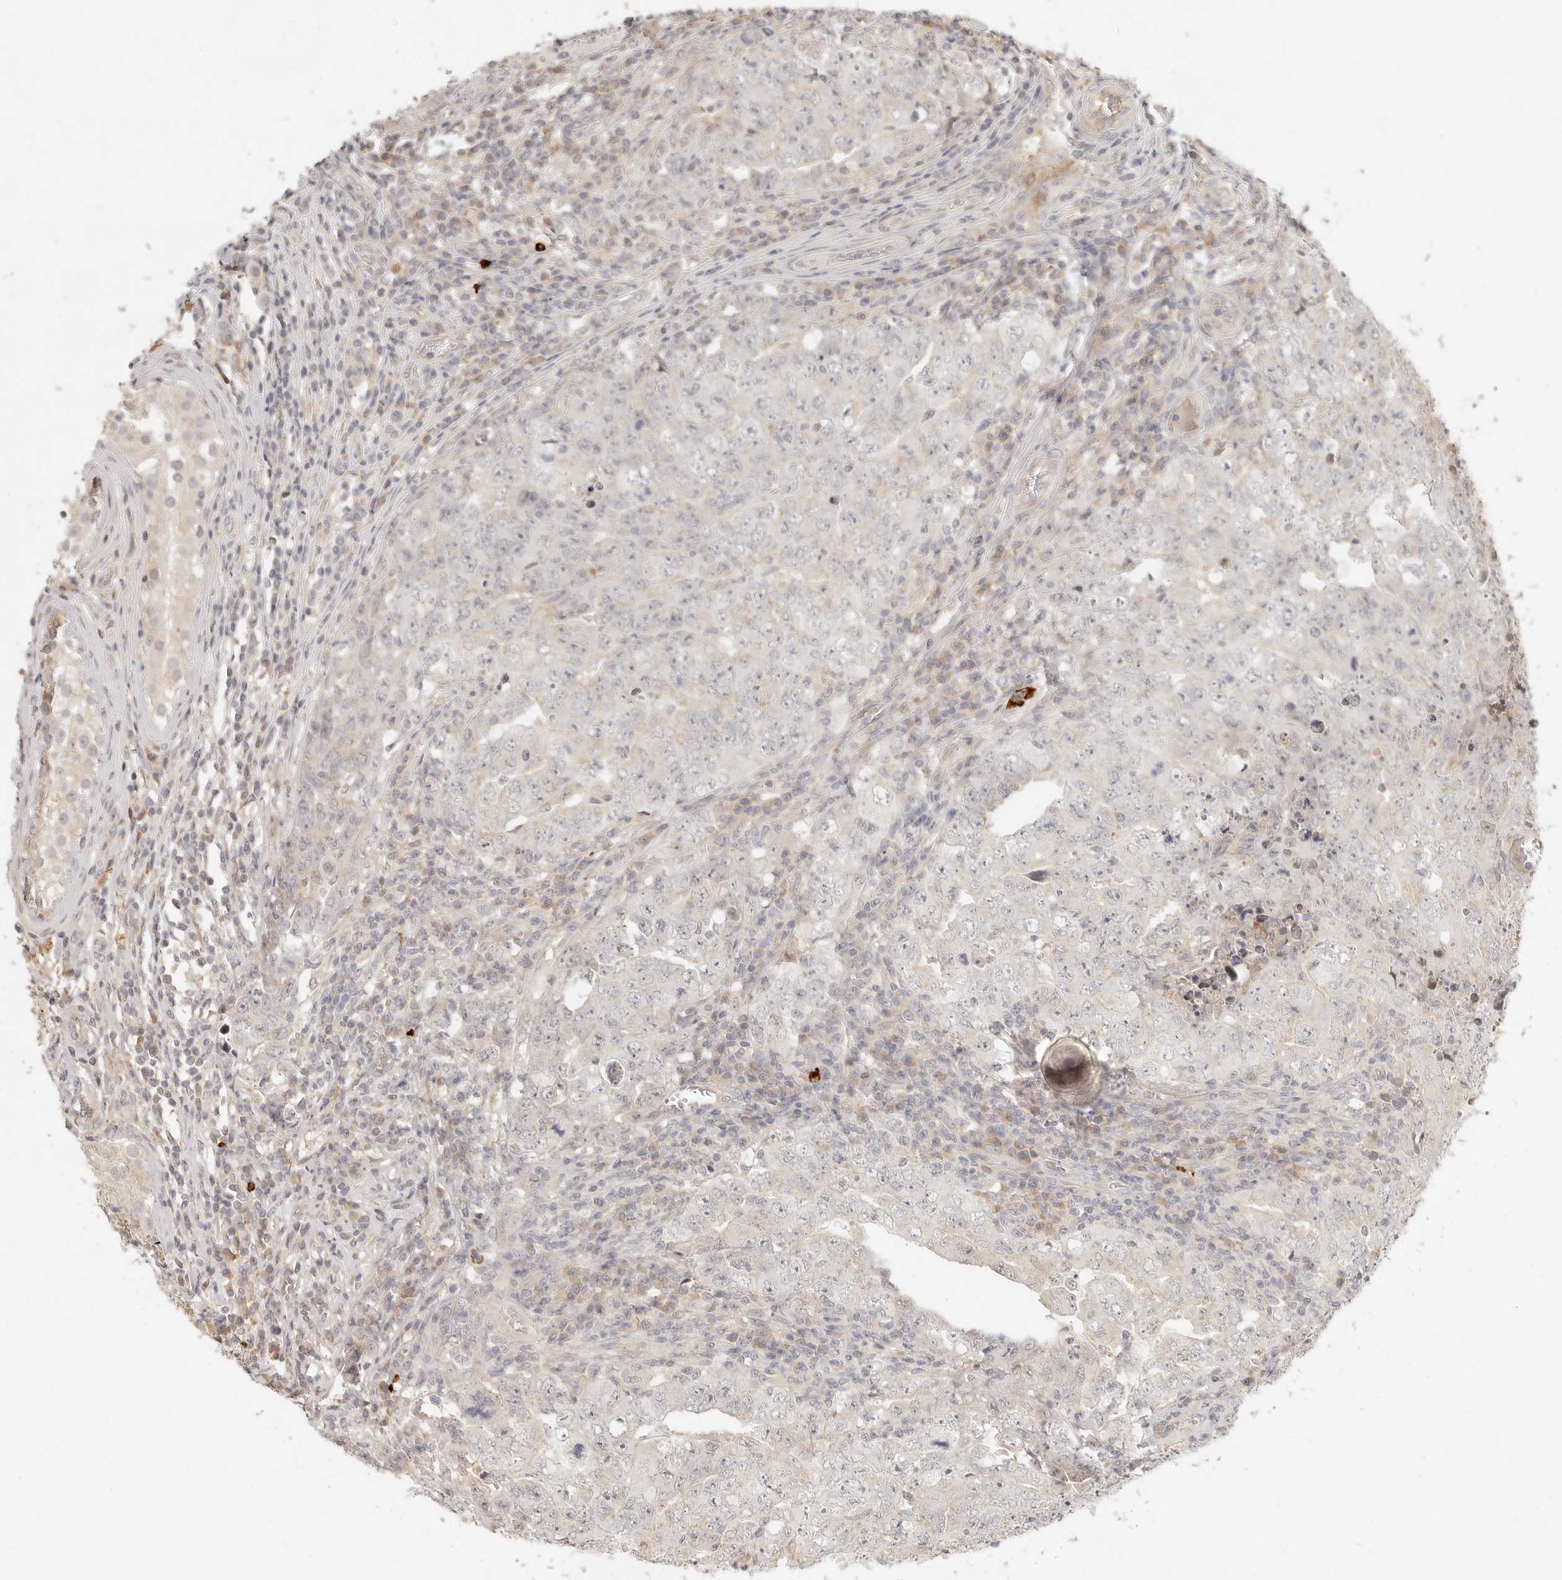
{"staining": {"intensity": "negative", "quantity": "none", "location": "none"}, "tissue": "testis cancer", "cell_type": "Tumor cells", "image_type": "cancer", "snomed": [{"axis": "morphology", "description": "Carcinoma, Embryonal, NOS"}, {"axis": "topography", "description": "Testis"}], "caption": "Immunohistochemical staining of testis embryonal carcinoma shows no significant positivity in tumor cells.", "gene": "UBXN11", "patient": {"sex": "male", "age": 26}}